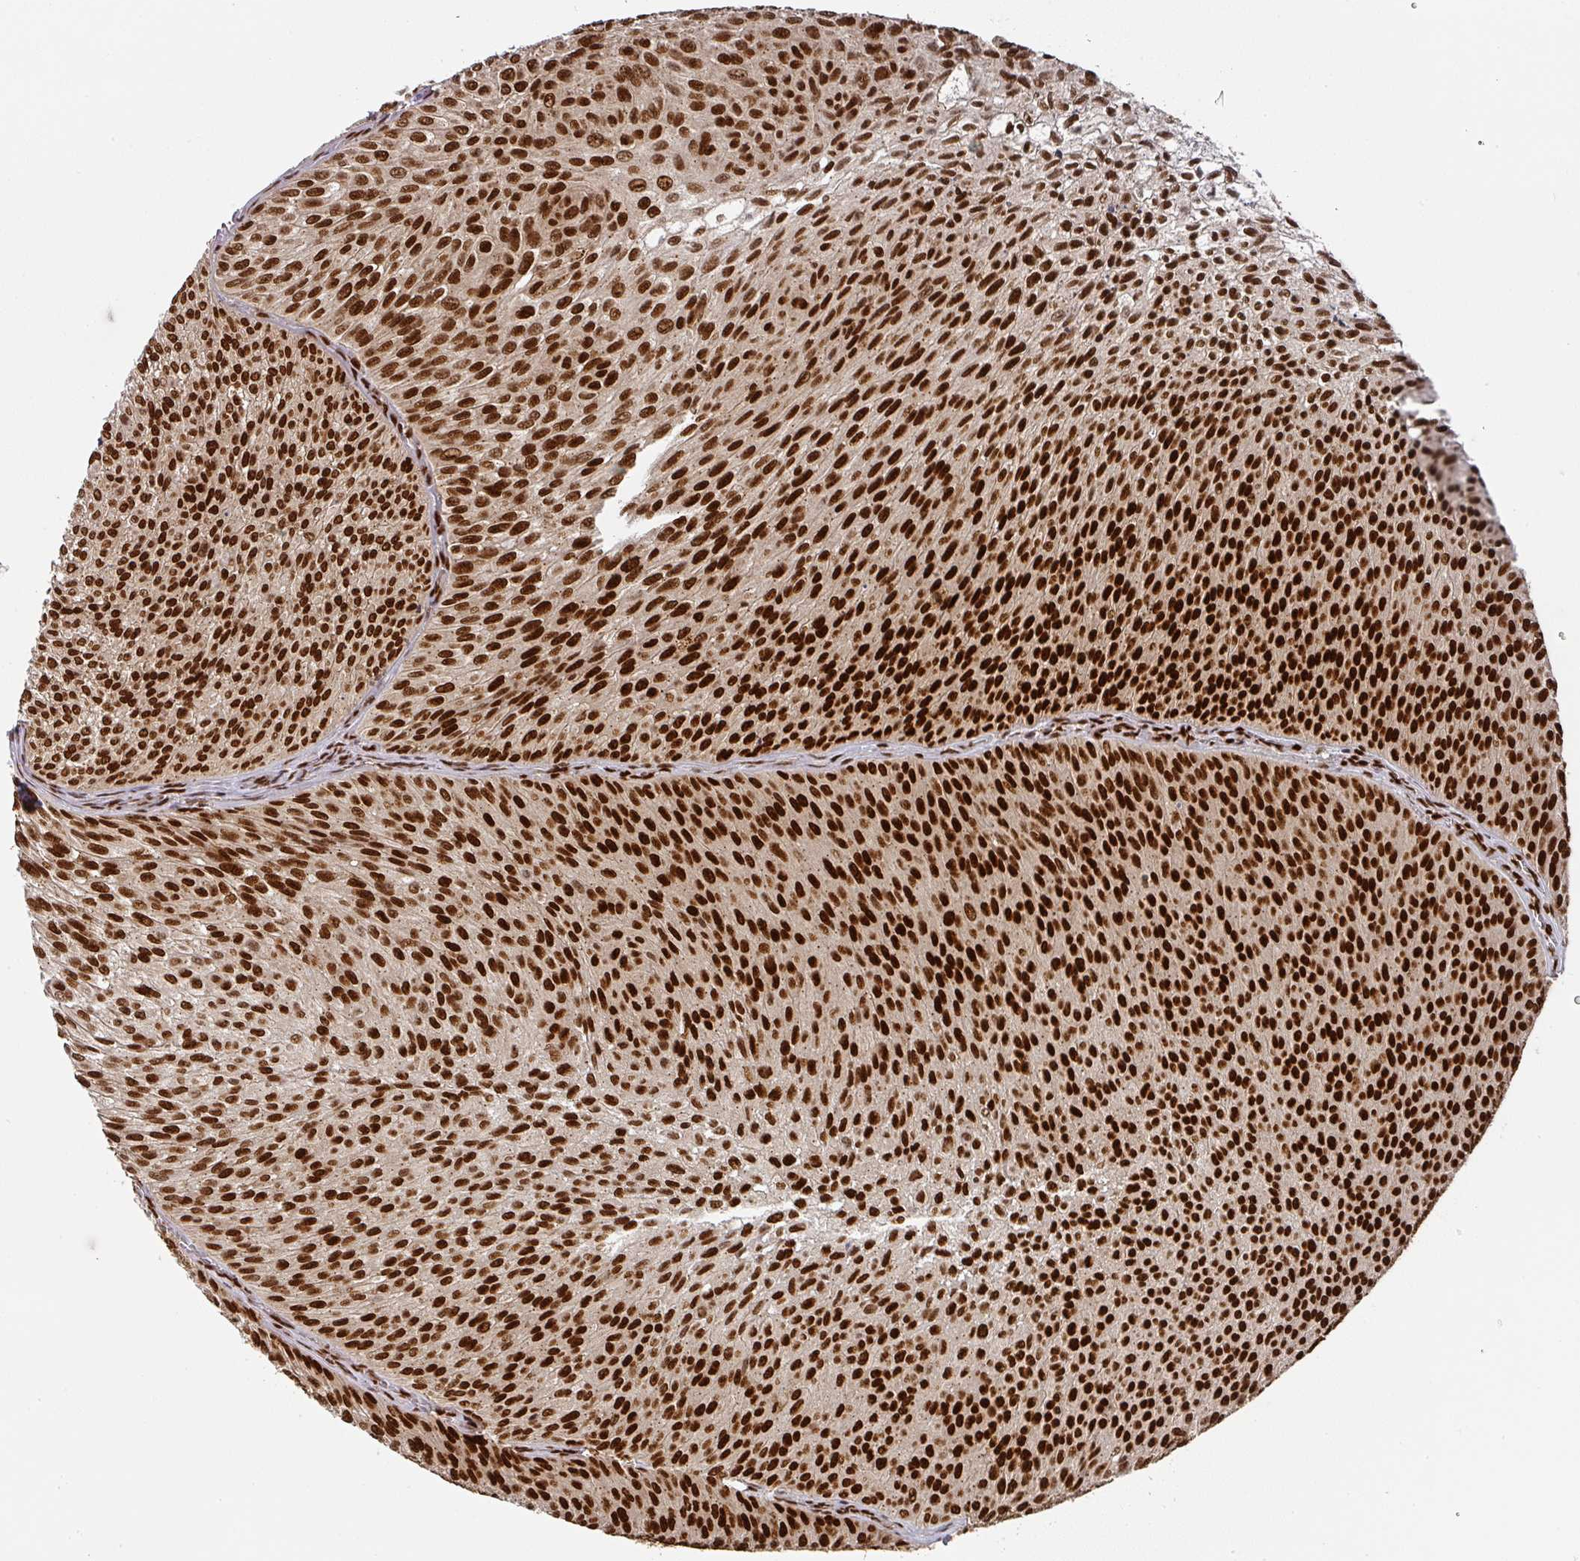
{"staining": {"intensity": "strong", "quantity": ">75%", "location": "nuclear"}, "tissue": "urothelial cancer", "cell_type": "Tumor cells", "image_type": "cancer", "snomed": [{"axis": "morphology", "description": "Urothelial carcinoma, Low grade"}, {"axis": "topography", "description": "Urinary bladder"}], "caption": "An image showing strong nuclear positivity in about >75% of tumor cells in low-grade urothelial carcinoma, as visualized by brown immunohistochemical staining.", "gene": "DIDO1", "patient": {"sex": "male", "age": 91}}